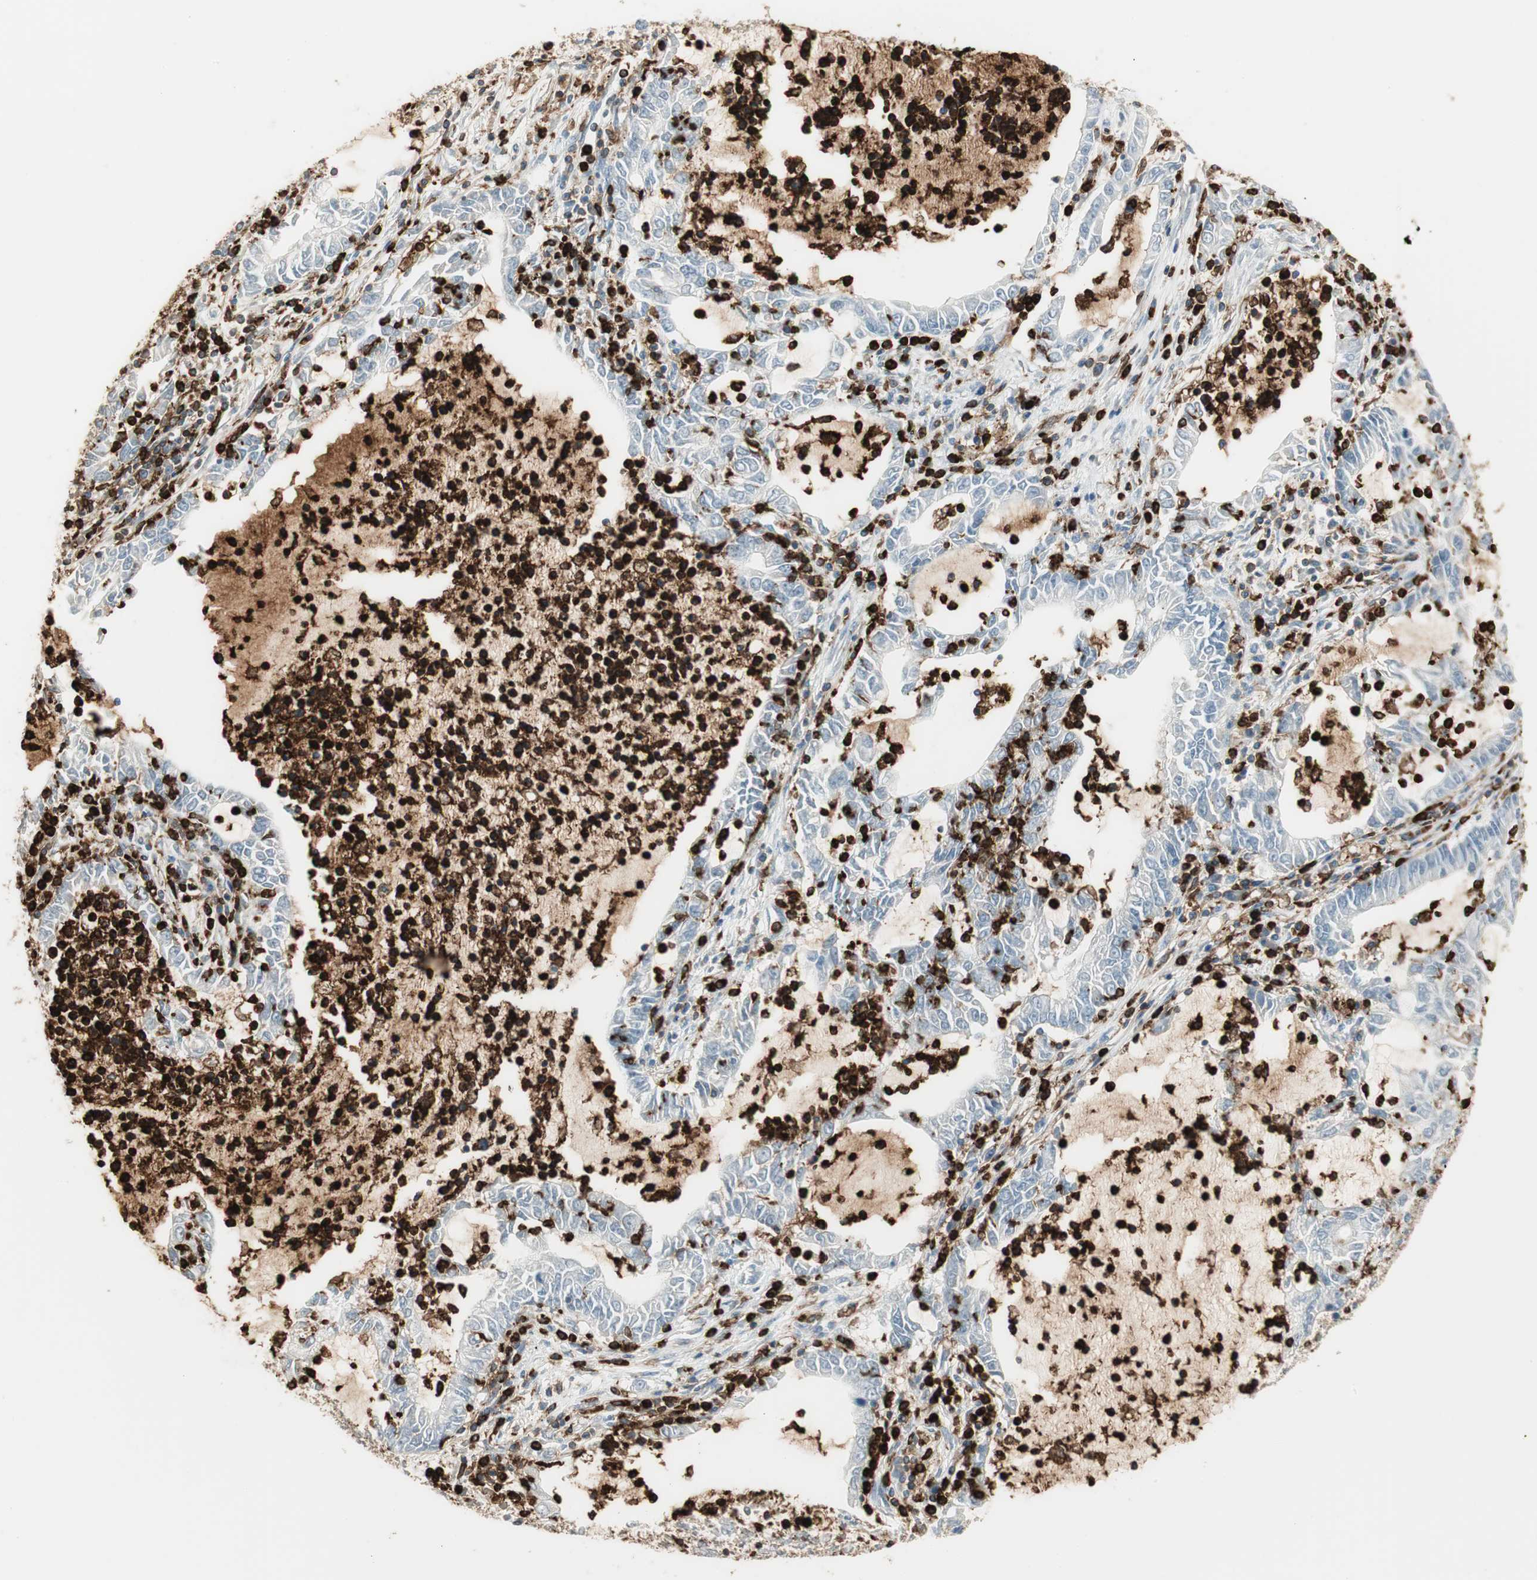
{"staining": {"intensity": "negative", "quantity": "none", "location": "none"}, "tissue": "lung cancer", "cell_type": "Tumor cells", "image_type": "cancer", "snomed": [{"axis": "morphology", "description": "Adenocarcinoma, NOS"}, {"axis": "topography", "description": "Lung"}], "caption": "Tumor cells are negative for brown protein staining in lung cancer (adenocarcinoma). Nuclei are stained in blue.", "gene": "ITGB2", "patient": {"sex": "female", "age": 51}}